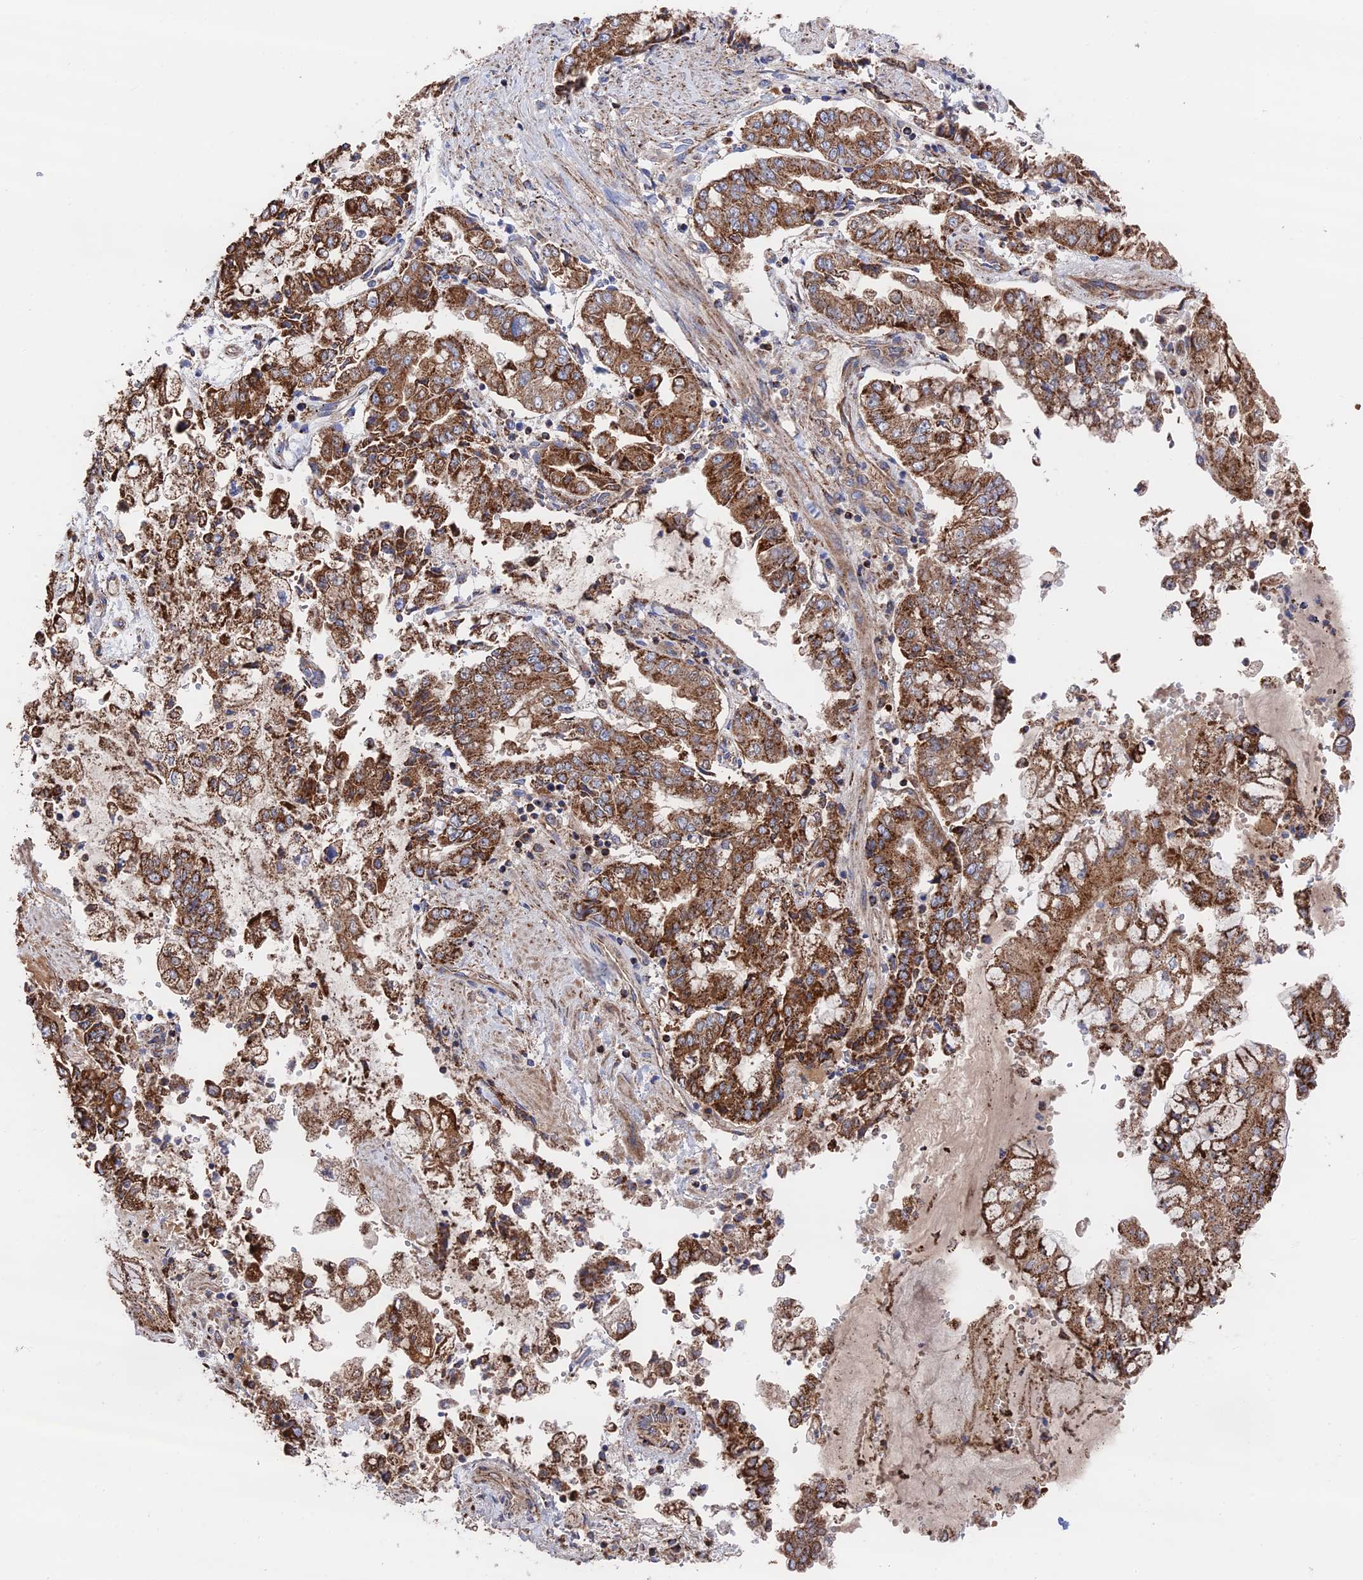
{"staining": {"intensity": "strong", "quantity": ">75%", "location": "cytoplasmic/membranous"}, "tissue": "stomach cancer", "cell_type": "Tumor cells", "image_type": "cancer", "snomed": [{"axis": "morphology", "description": "Adenocarcinoma, NOS"}, {"axis": "topography", "description": "Stomach"}], "caption": "Strong cytoplasmic/membranous expression is present in approximately >75% of tumor cells in stomach cancer.", "gene": "HAUS8", "patient": {"sex": "male", "age": 76}}